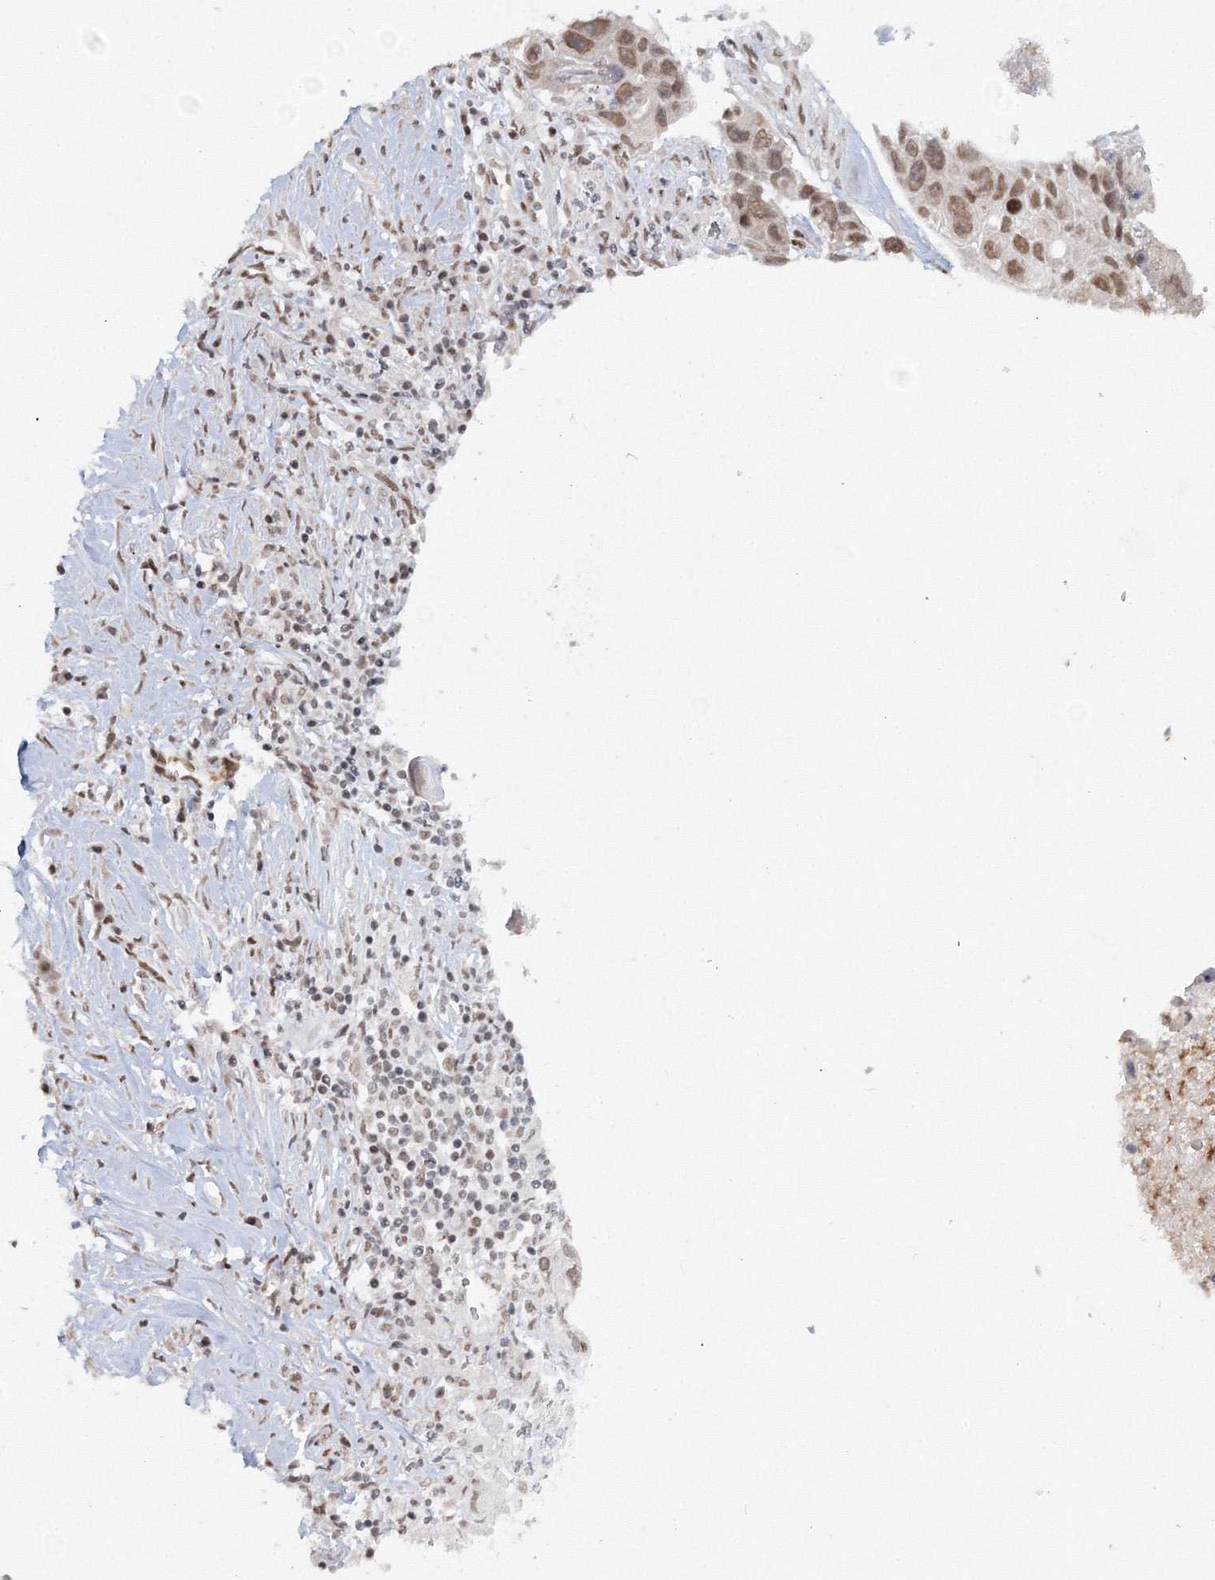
{"staining": {"intensity": "moderate", "quantity": ">75%", "location": "nuclear"}, "tissue": "lung cancer", "cell_type": "Tumor cells", "image_type": "cancer", "snomed": [{"axis": "morphology", "description": "Squamous cell carcinoma, NOS"}, {"axis": "topography", "description": "Lung"}], "caption": "Tumor cells show medium levels of moderate nuclear staining in approximately >75% of cells in human lung cancer (squamous cell carcinoma). The protein of interest is stained brown, and the nuclei are stained in blue (DAB IHC with brightfield microscopy, high magnification).", "gene": "C3orf33", "patient": {"sex": "male", "age": 61}}